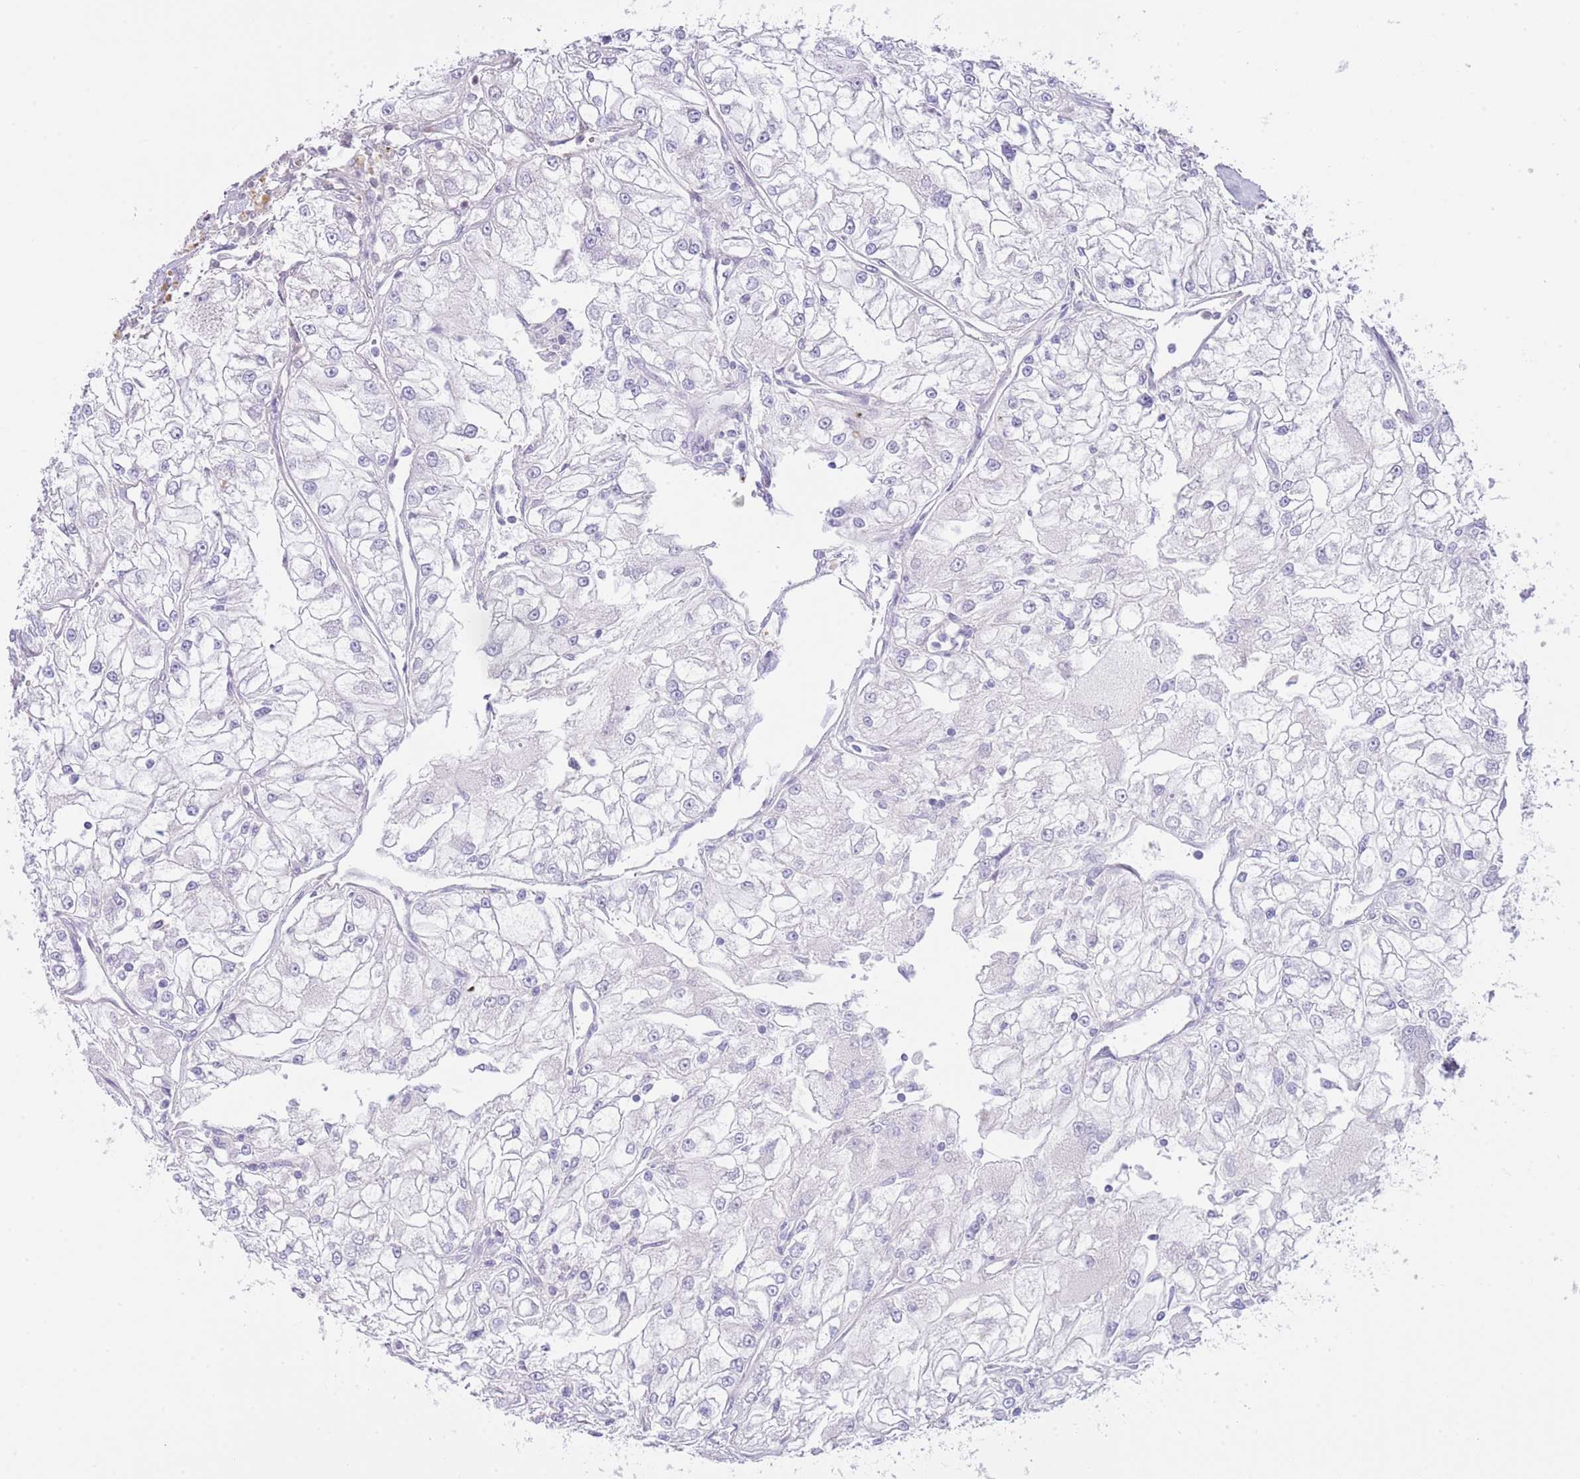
{"staining": {"intensity": "negative", "quantity": "none", "location": "none"}, "tissue": "renal cancer", "cell_type": "Tumor cells", "image_type": "cancer", "snomed": [{"axis": "morphology", "description": "Adenocarcinoma, NOS"}, {"axis": "topography", "description": "Kidney"}], "caption": "A high-resolution photomicrograph shows IHC staining of renal cancer (adenocarcinoma), which shows no significant staining in tumor cells.", "gene": "EBPL", "patient": {"sex": "female", "age": 72}}